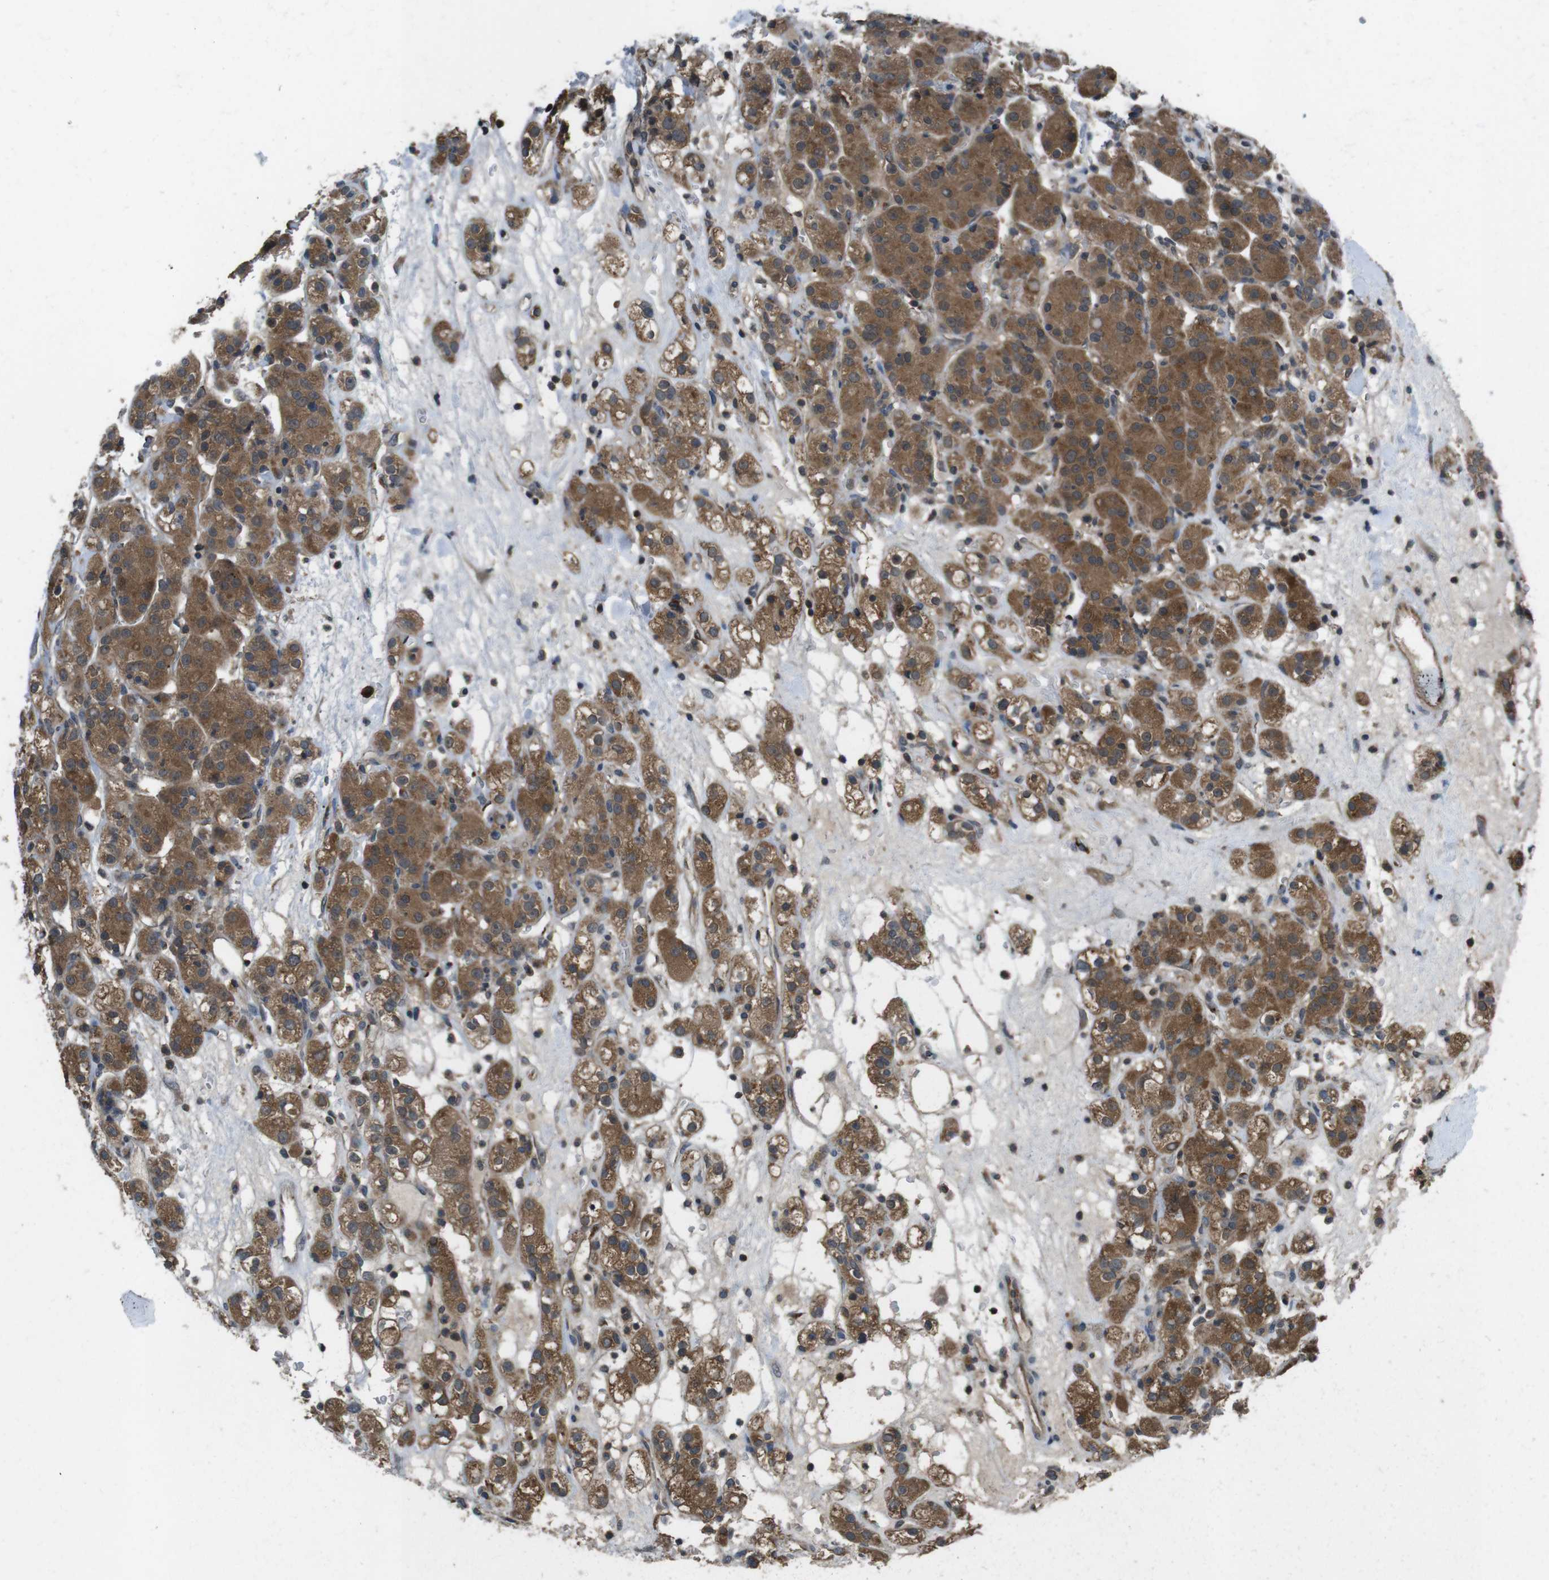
{"staining": {"intensity": "moderate", "quantity": ">75%", "location": "cytoplasmic/membranous"}, "tissue": "renal cancer", "cell_type": "Tumor cells", "image_type": "cancer", "snomed": [{"axis": "morphology", "description": "Normal tissue, NOS"}, {"axis": "morphology", "description": "Adenocarcinoma, NOS"}, {"axis": "topography", "description": "Kidney"}], "caption": "Immunohistochemistry (IHC) (DAB) staining of renal cancer reveals moderate cytoplasmic/membranous protein staining in approximately >75% of tumor cells. Immunohistochemistry (IHC) stains the protein of interest in brown and the nuclei are stained blue.", "gene": "SLC22A23", "patient": {"sex": "male", "age": 61}}